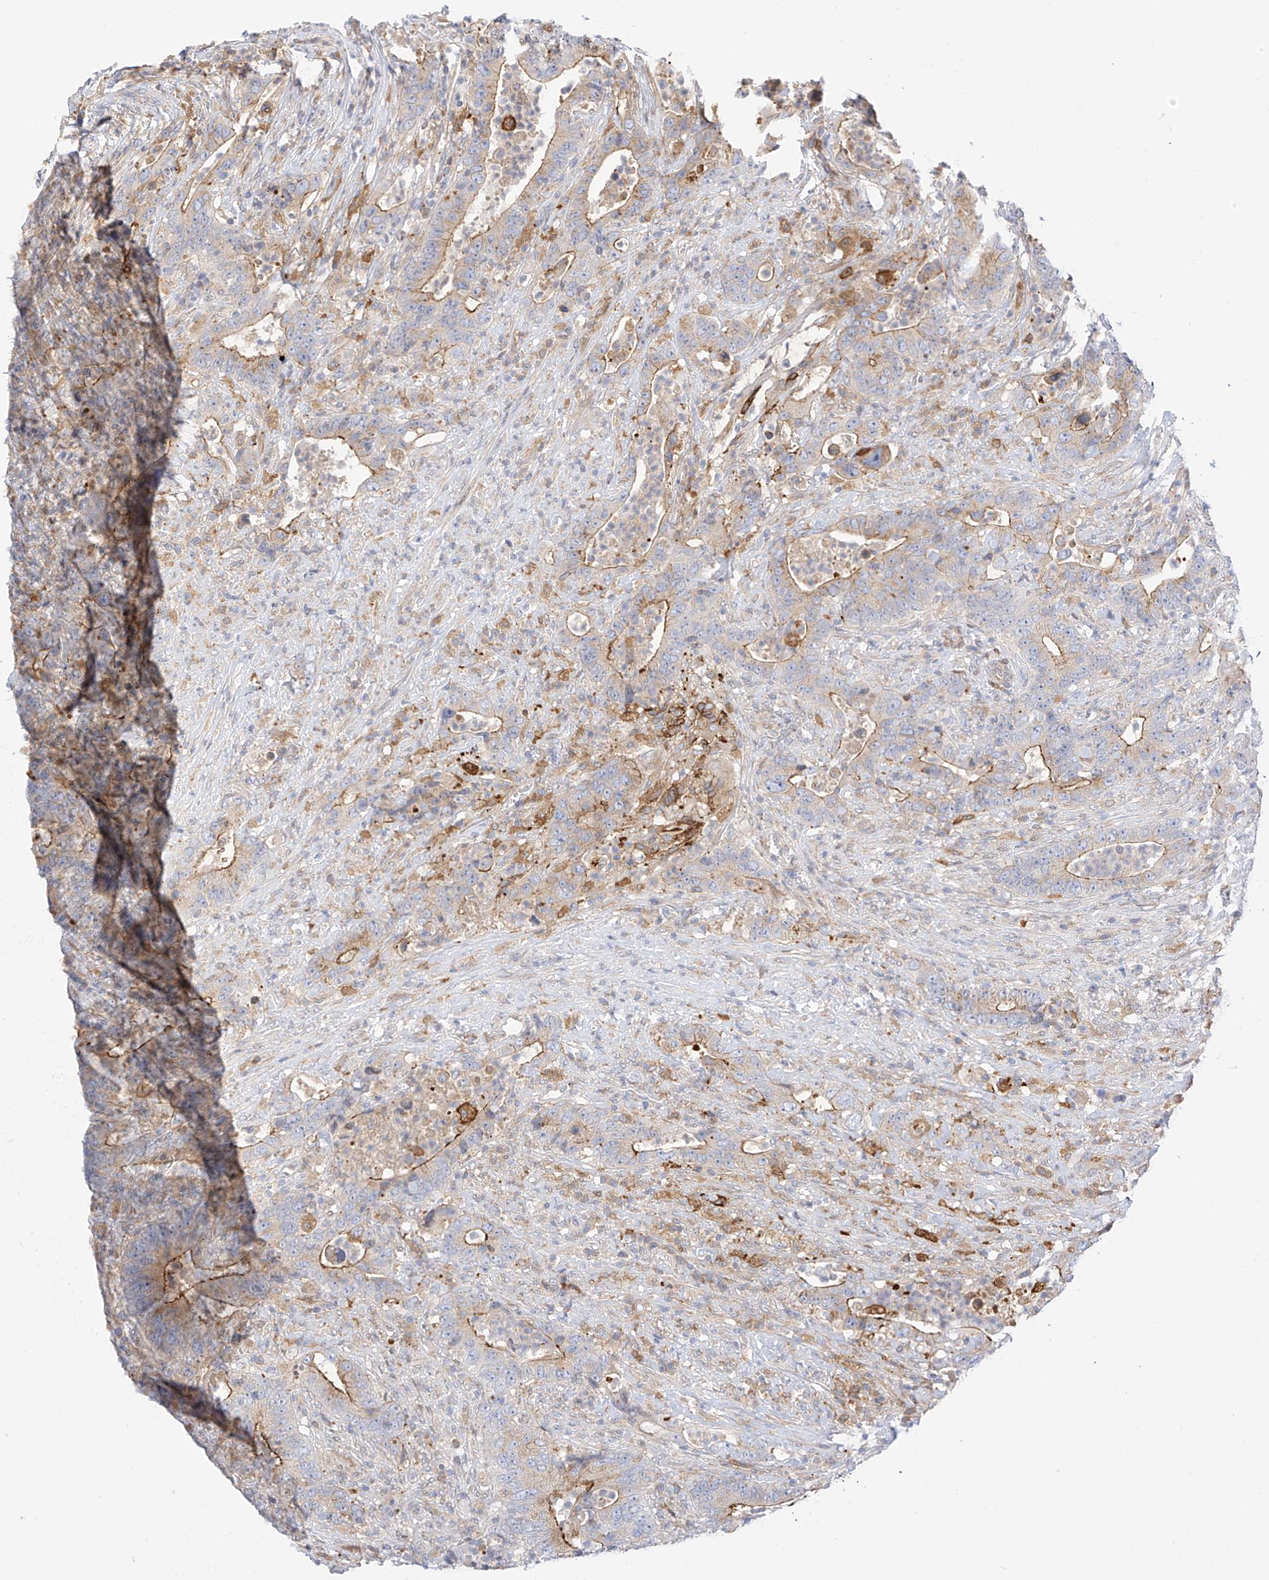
{"staining": {"intensity": "moderate", "quantity": "25%-75%", "location": "cytoplasmic/membranous"}, "tissue": "colorectal cancer", "cell_type": "Tumor cells", "image_type": "cancer", "snomed": [{"axis": "morphology", "description": "Adenocarcinoma, NOS"}, {"axis": "topography", "description": "Colon"}], "caption": "Immunohistochemistry (DAB (3,3'-diaminobenzidine)) staining of colorectal cancer (adenocarcinoma) demonstrates moderate cytoplasmic/membranous protein staining in approximately 25%-75% of tumor cells.", "gene": "PCYOX1", "patient": {"sex": "female", "age": 75}}